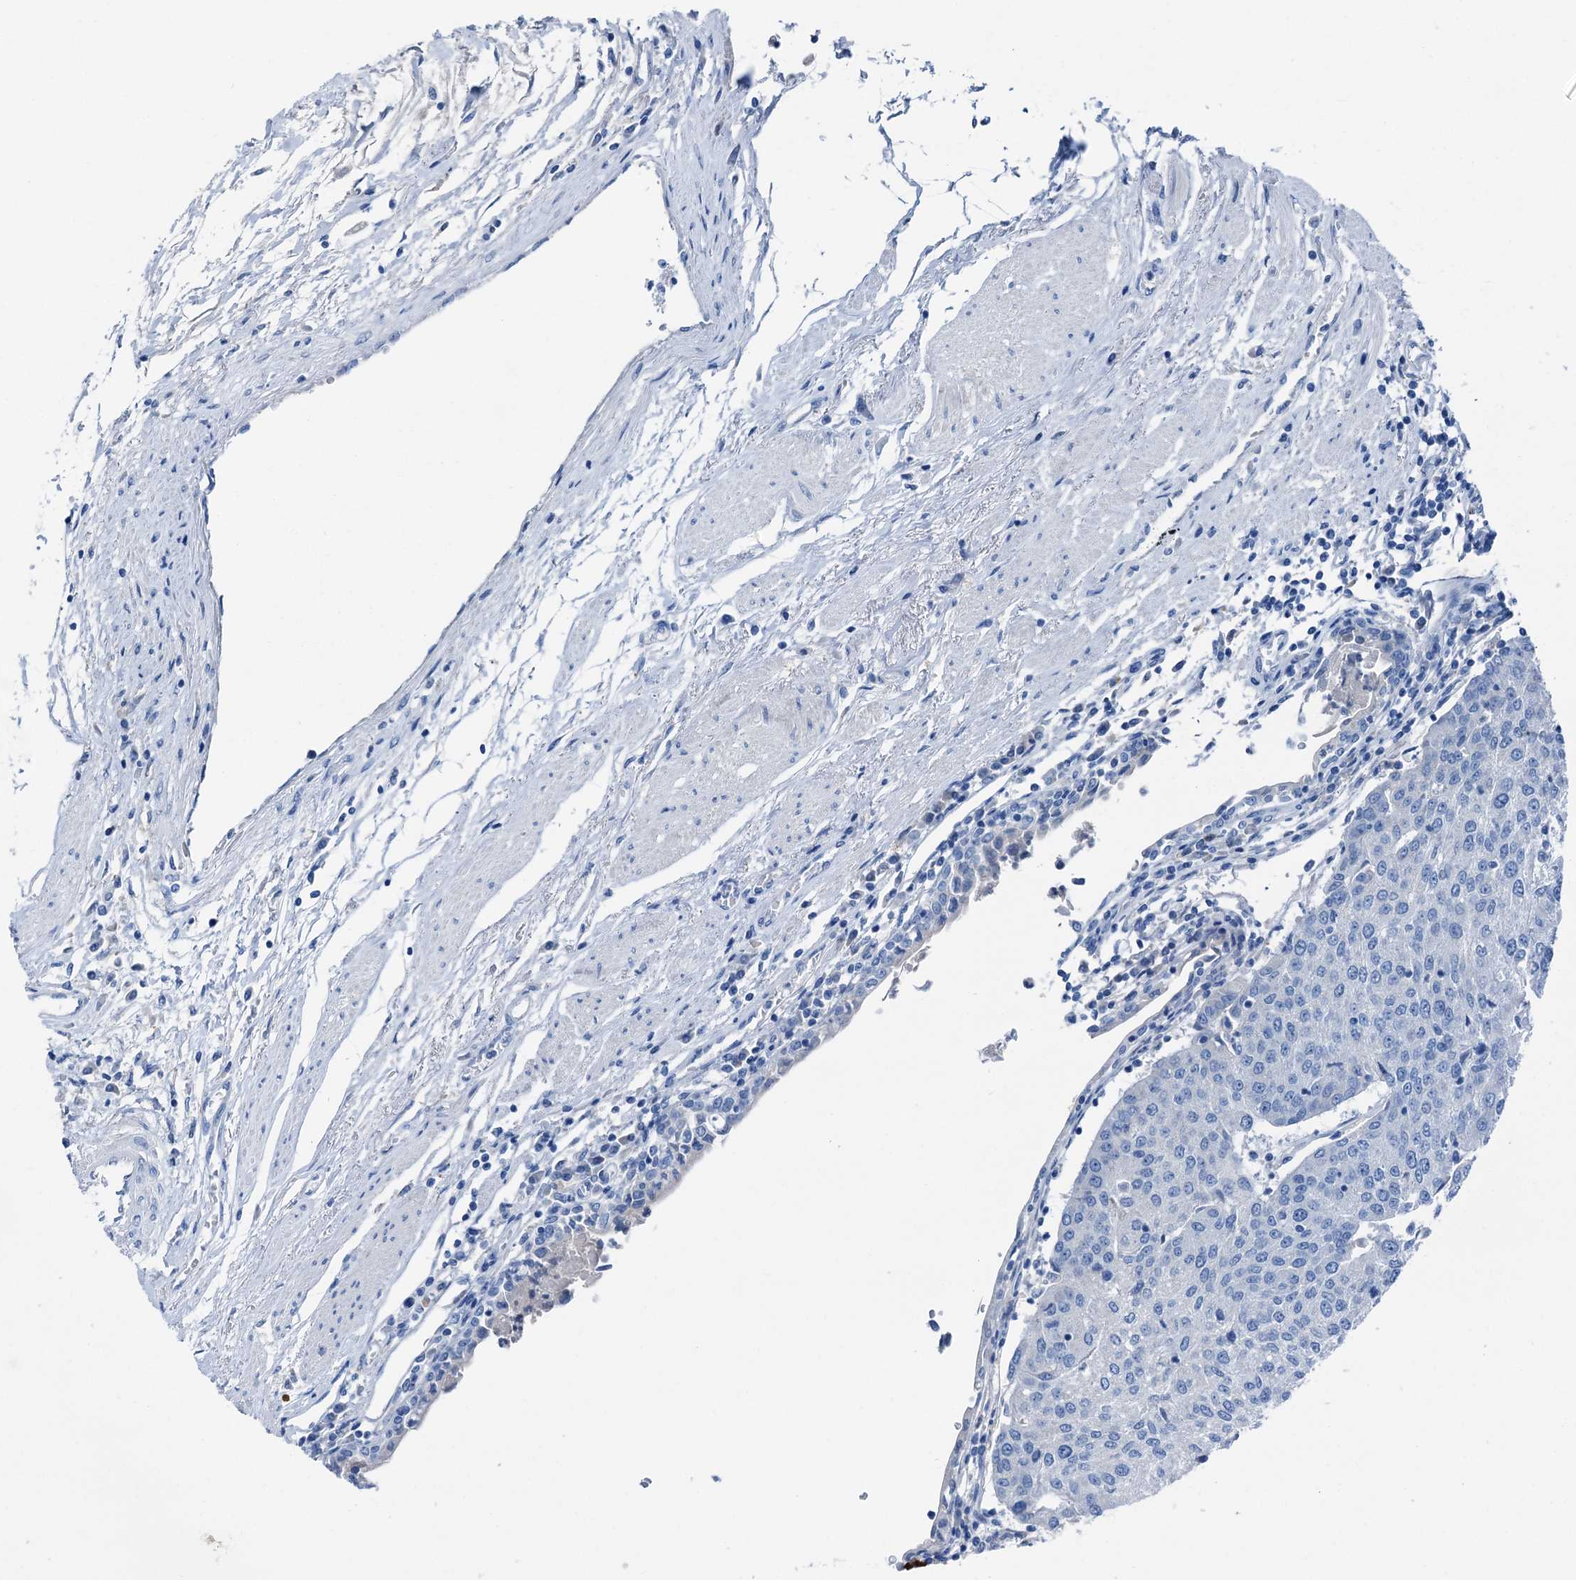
{"staining": {"intensity": "negative", "quantity": "none", "location": "none"}, "tissue": "urothelial cancer", "cell_type": "Tumor cells", "image_type": "cancer", "snomed": [{"axis": "morphology", "description": "Urothelial carcinoma, High grade"}, {"axis": "topography", "description": "Urinary bladder"}], "caption": "High power microscopy histopathology image of an IHC micrograph of urothelial cancer, revealing no significant expression in tumor cells. Brightfield microscopy of immunohistochemistry (IHC) stained with DAB (3,3'-diaminobenzidine) (brown) and hematoxylin (blue), captured at high magnification.", "gene": "C1QTNF4", "patient": {"sex": "female", "age": 85}}